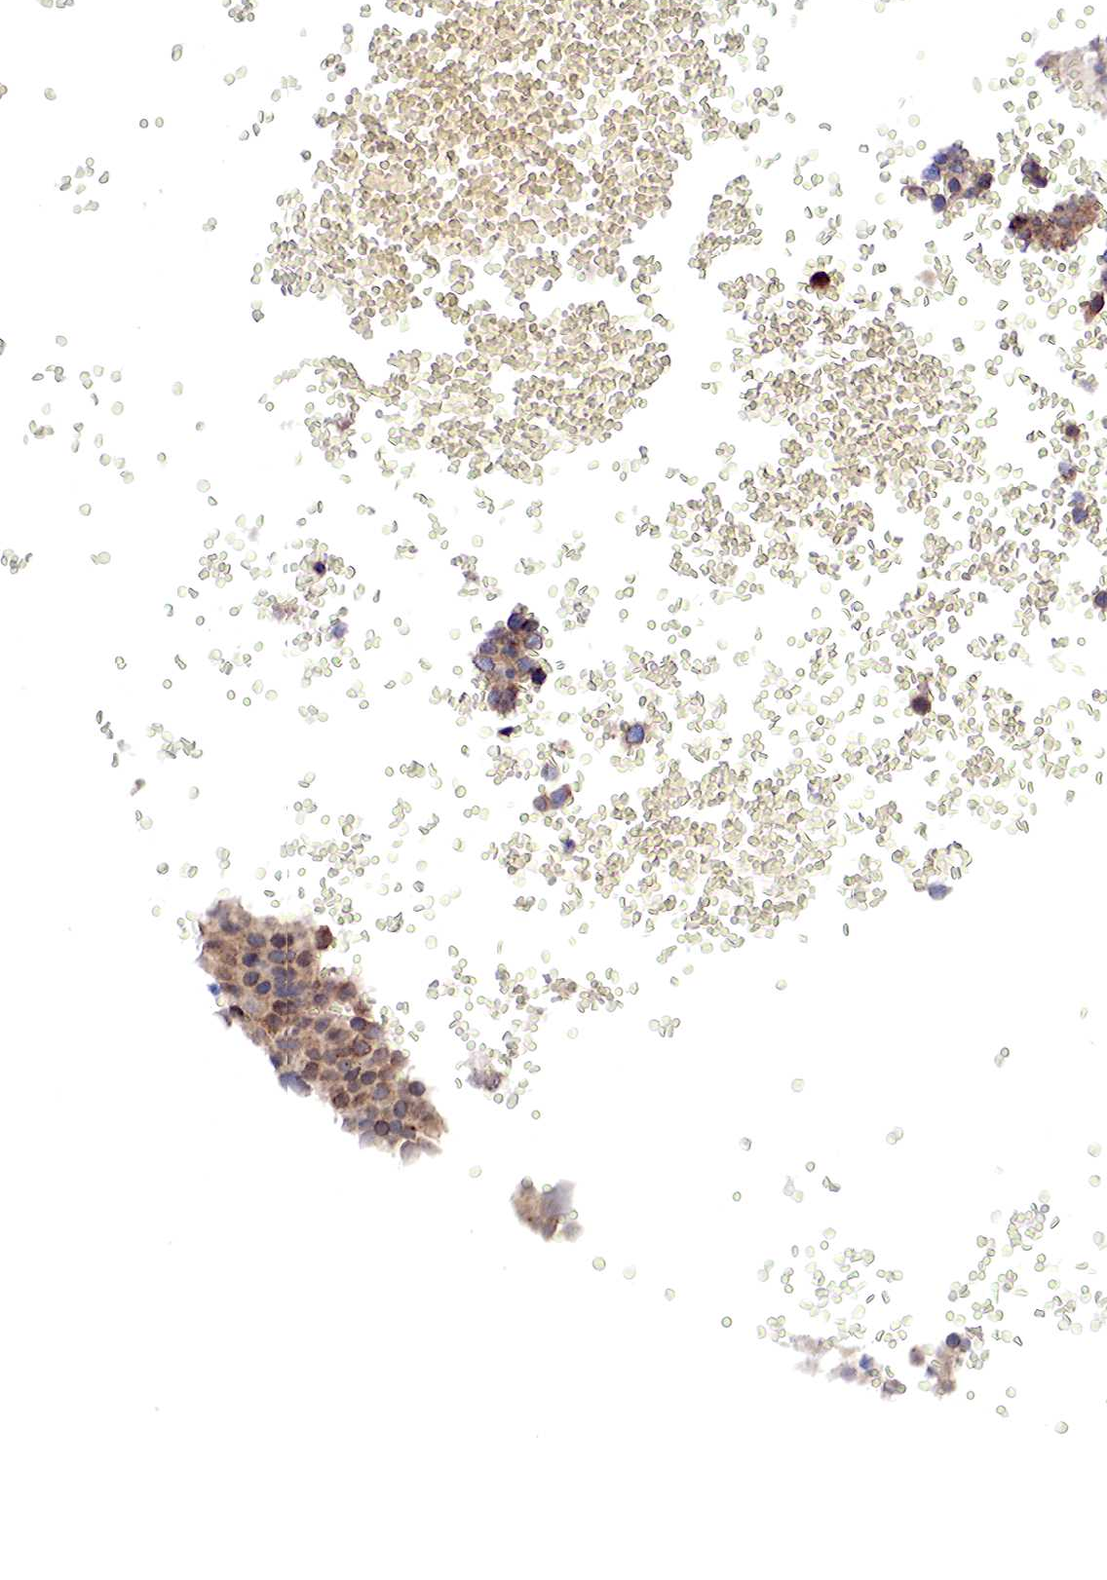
{"staining": {"intensity": "moderate", "quantity": ">75%", "location": "cytoplasmic/membranous,nuclear"}, "tissue": "testis cancer", "cell_type": "Tumor cells", "image_type": "cancer", "snomed": [{"axis": "morphology", "description": "Seminoma, NOS"}, {"axis": "topography", "description": "Testis"}], "caption": "Testis cancer (seminoma) stained with IHC shows moderate cytoplasmic/membranous and nuclear staining in approximately >75% of tumor cells.", "gene": "PABIR2", "patient": {"sex": "male", "age": 71}}